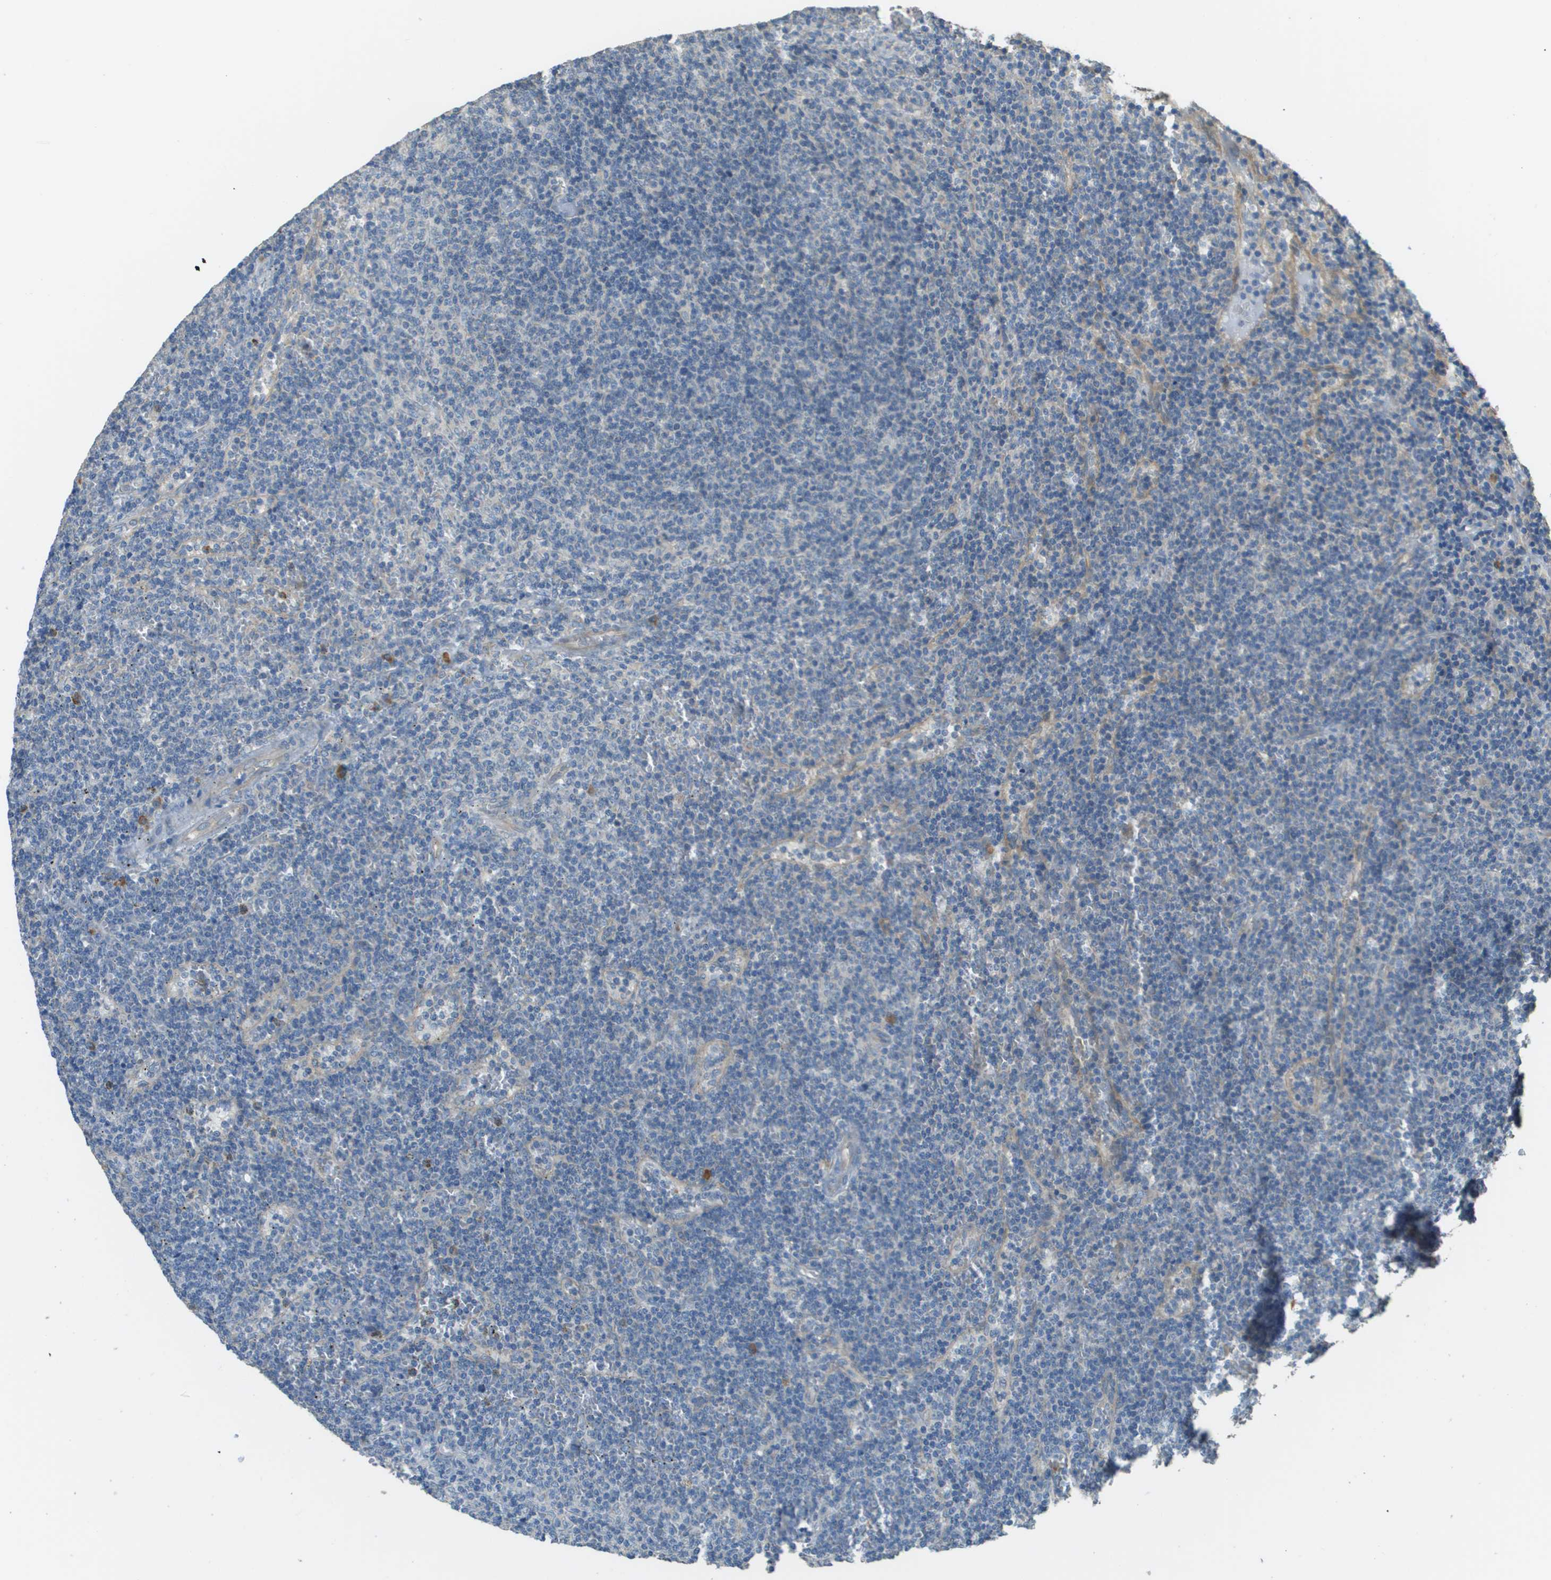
{"staining": {"intensity": "negative", "quantity": "none", "location": "none"}, "tissue": "lymphoma", "cell_type": "Tumor cells", "image_type": "cancer", "snomed": [{"axis": "morphology", "description": "Malignant lymphoma, non-Hodgkin's type, Low grade"}, {"axis": "topography", "description": "Spleen"}], "caption": "Protein analysis of lymphoma demonstrates no significant expression in tumor cells. Brightfield microscopy of immunohistochemistry (IHC) stained with DAB (brown) and hematoxylin (blue), captured at high magnification.", "gene": "DNAJB11", "patient": {"sex": "female", "age": 50}}